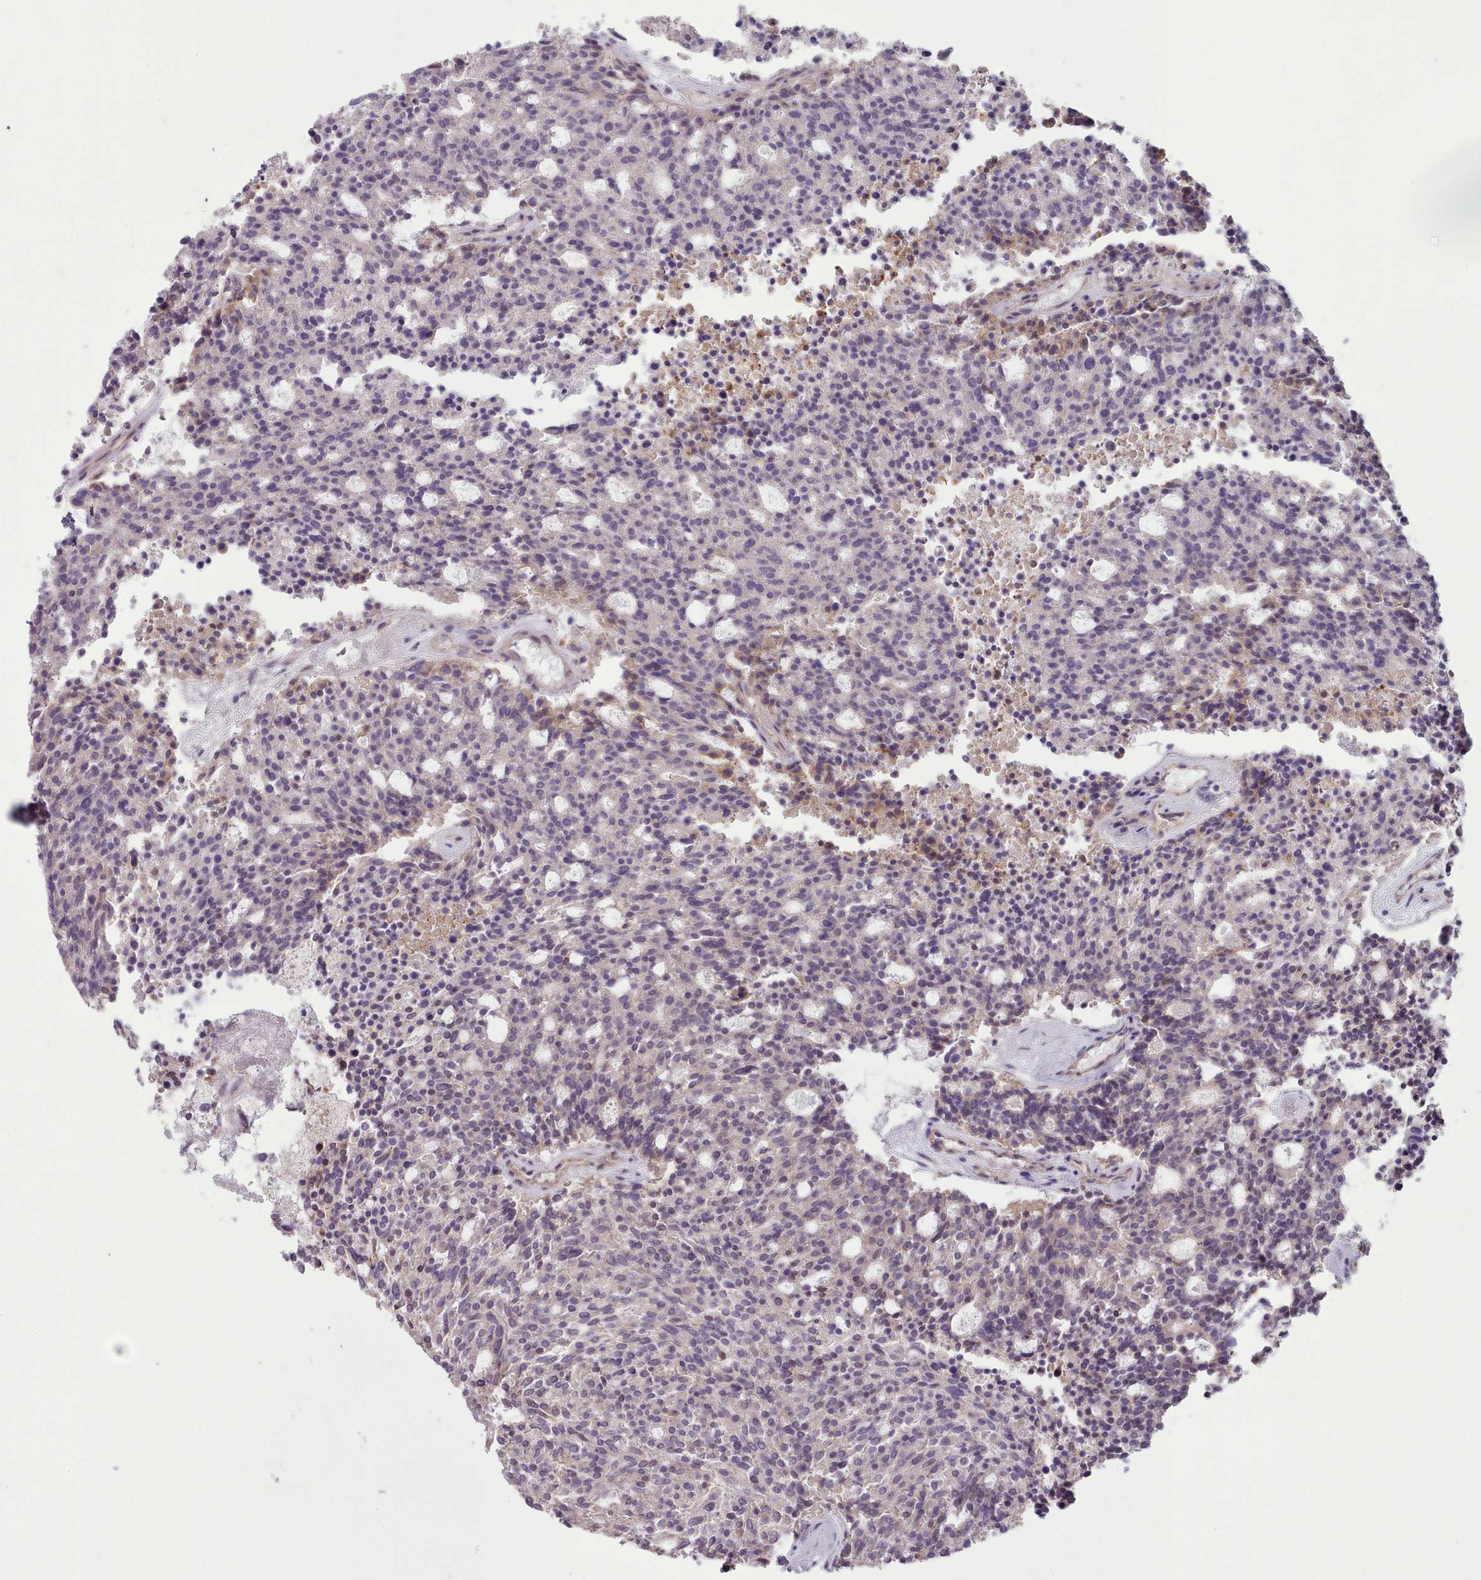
{"staining": {"intensity": "weak", "quantity": "<25%", "location": "cytoplasmic/membranous"}, "tissue": "carcinoid", "cell_type": "Tumor cells", "image_type": "cancer", "snomed": [{"axis": "morphology", "description": "Carcinoid, malignant, NOS"}, {"axis": "topography", "description": "Pancreas"}], "caption": "Immunohistochemistry of human malignant carcinoid exhibits no expression in tumor cells. Brightfield microscopy of immunohistochemistry (IHC) stained with DAB (brown) and hematoxylin (blue), captured at high magnification.", "gene": "DPF1", "patient": {"sex": "female", "age": 54}}